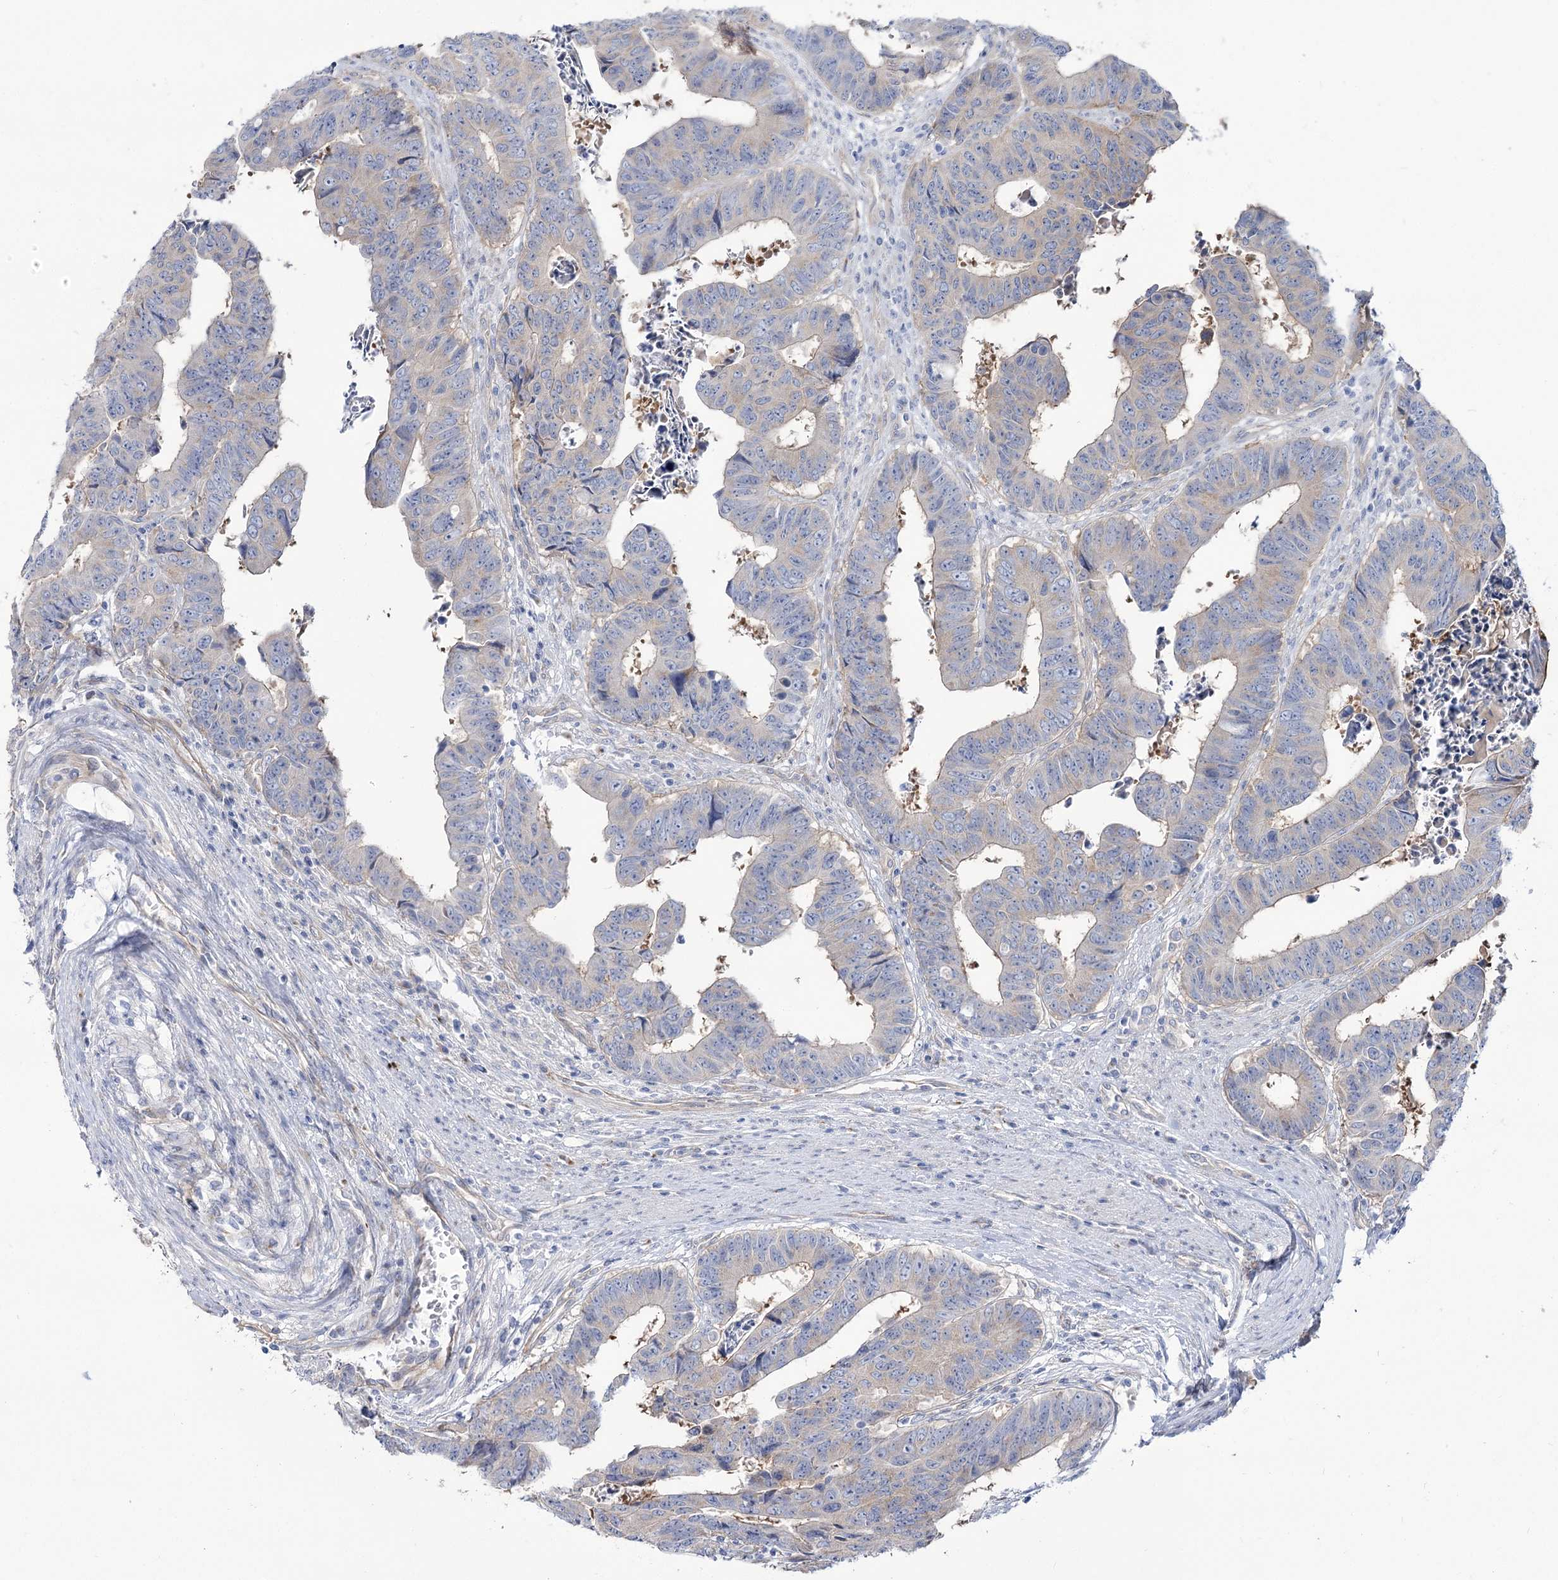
{"staining": {"intensity": "negative", "quantity": "none", "location": "none"}, "tissue": "colorectal cancer", "cell_type": "Tumor cells", "image_type": "cancer", "snomed": [{"axis": "morphology", "description": "Adenocarcinoma, NOS"}, {"axis": "topography", "description": "Rectum"}], "caption": "Immunohistochemical staining of human colorectal cancer (adenocarcinoma) reveals no significant staining in tumor cells. (DAB (3,3'-diaminobenzidine) immunohistochemistry (IHC) with hematoxylin counter stain).", "gene": "SUOX", "patient": {"sex": "male", "age": 84}}